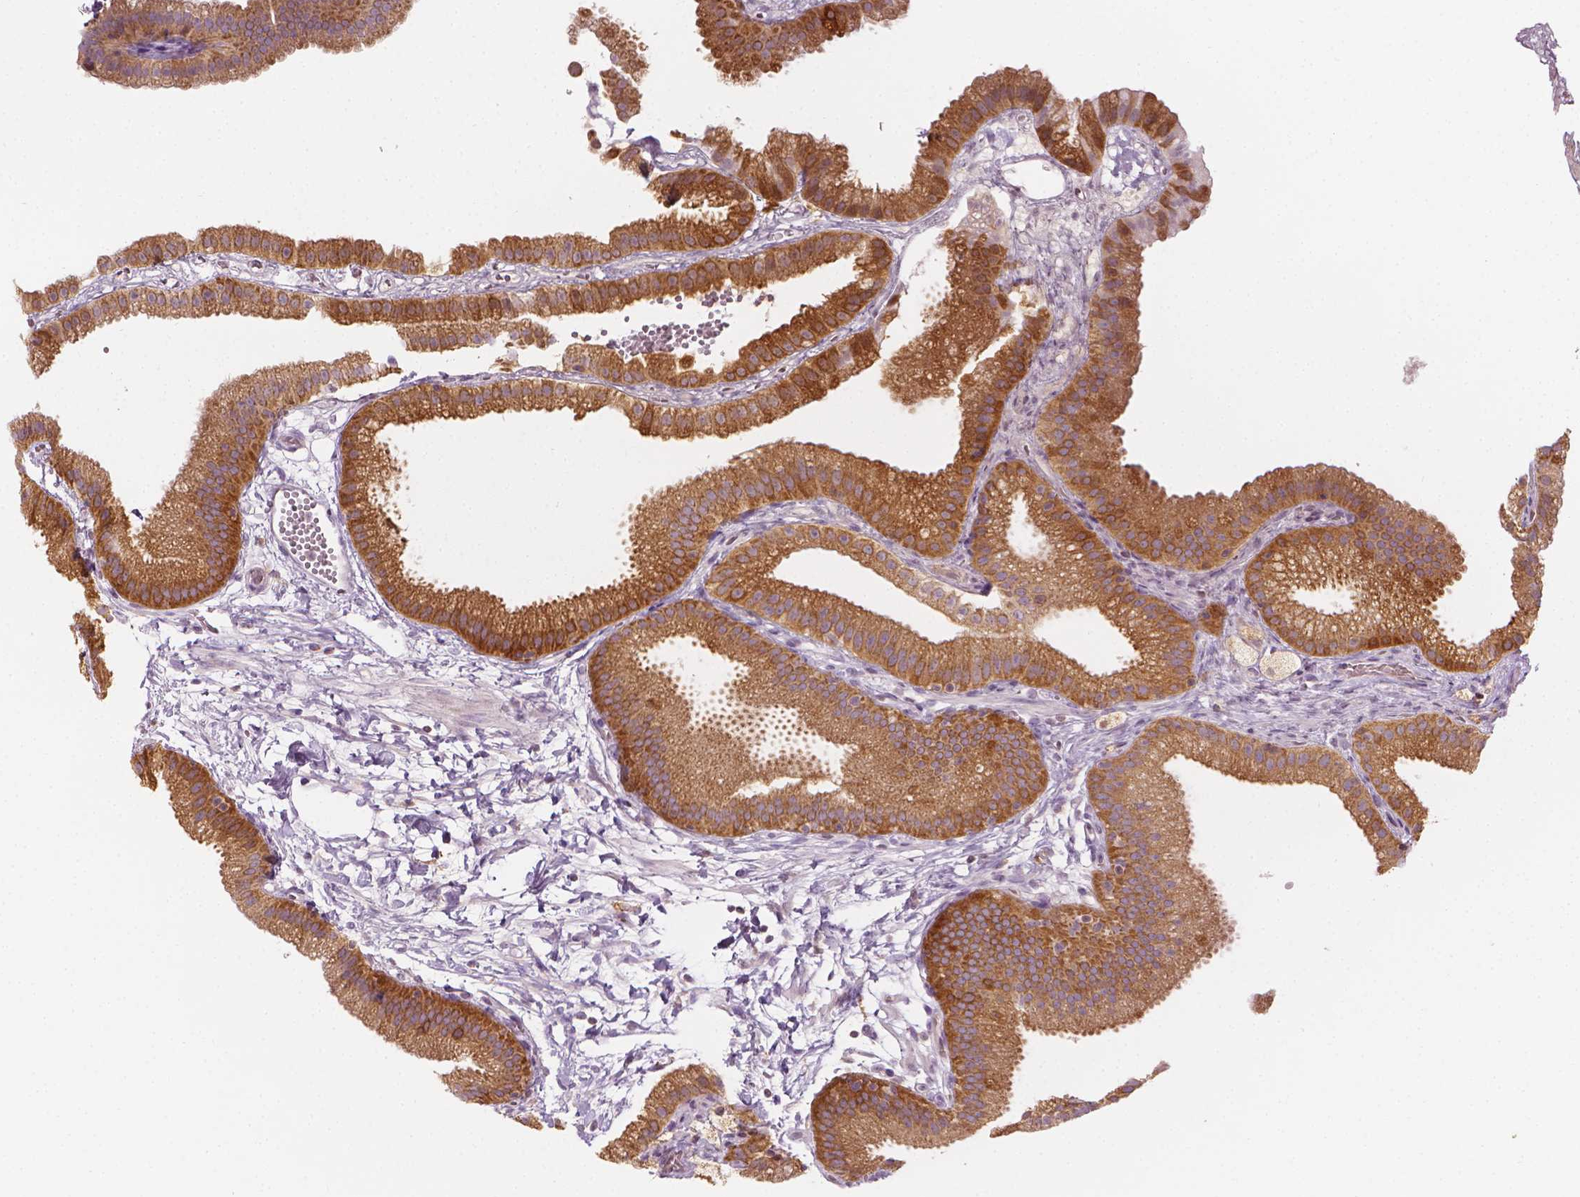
{"staining": {"intensity": "moderate", "quantity": ">75%", "location": "cytoplasmic/membranous"}, "tissue": "gallbladder", "cell_type": "Glandular cells", "image_type": "normal", "snomed": [{"axis": "morphology", "description": "Normal tissue, NOS"}, {"axis": "topography", "description": "Gallbladder"}], "caption": "A brown stain labels moderate cytoplasmic/membranous positivity of a protein in glandular cells of benign gallbladder. (IHC, brightfield microscopy, high magnification).", "gene": "SHMT1", "patient": {"sex": "female", "age": 63}}